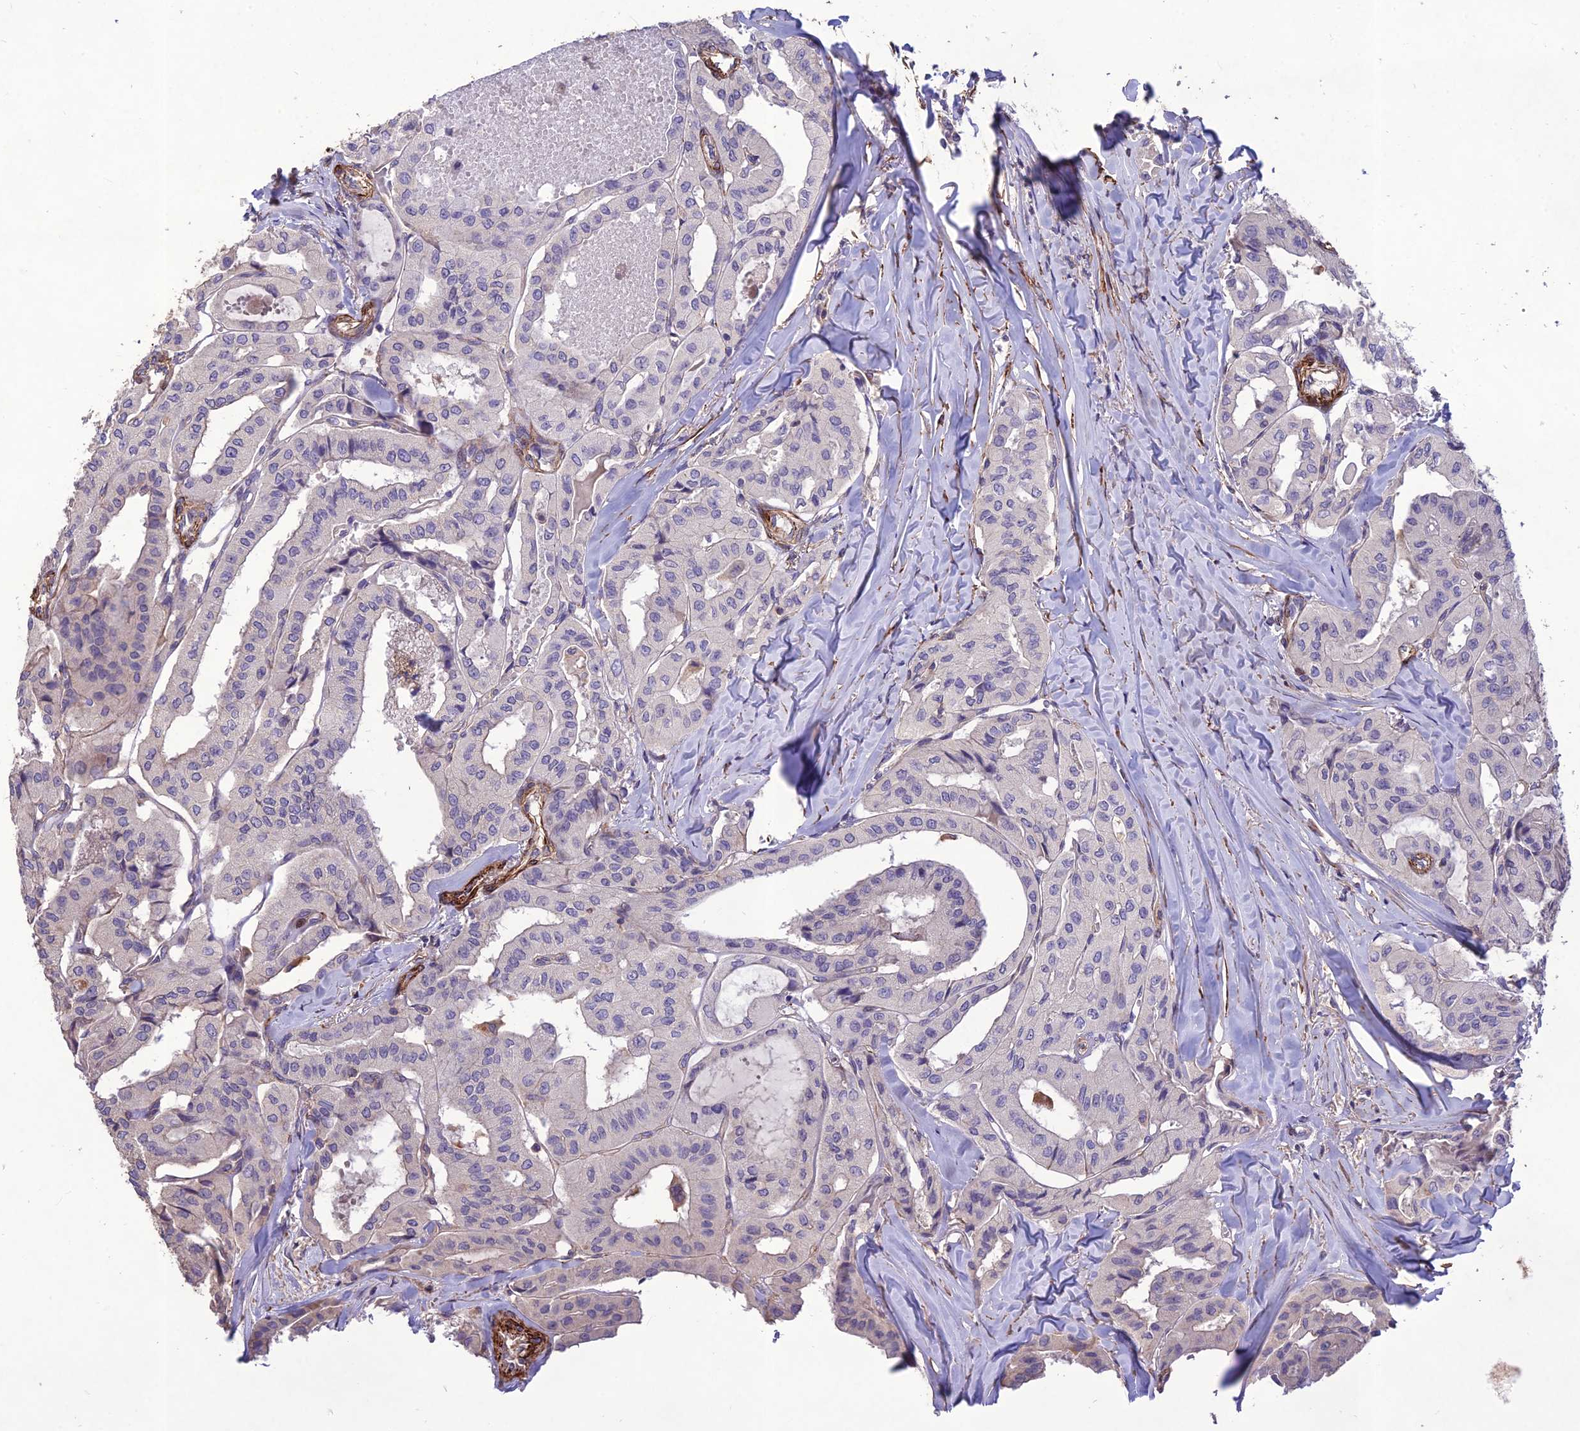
{"staining": {"intensity": "negative", "quantity": "none", "location": "none"}, "tissue": "thyroid cancer", "cell_type": "Tumor cells", "image_type": "cancer", "snomed": [{"axis": "morphology", "description": "Papillary adenocarcinoma, NOS"}, {"axis": "topography", "description": "Thyroid gland"}], "caption": "A micrograph of human thyroid papillary adenocarcinoma is negative for staining in tumor cells. The staining is performed using DAB brown chromogen with nuclei counter-stained in using hematoxylin.", "gene": "CLUH", "patient": {"sex": "female", "age": 59}}